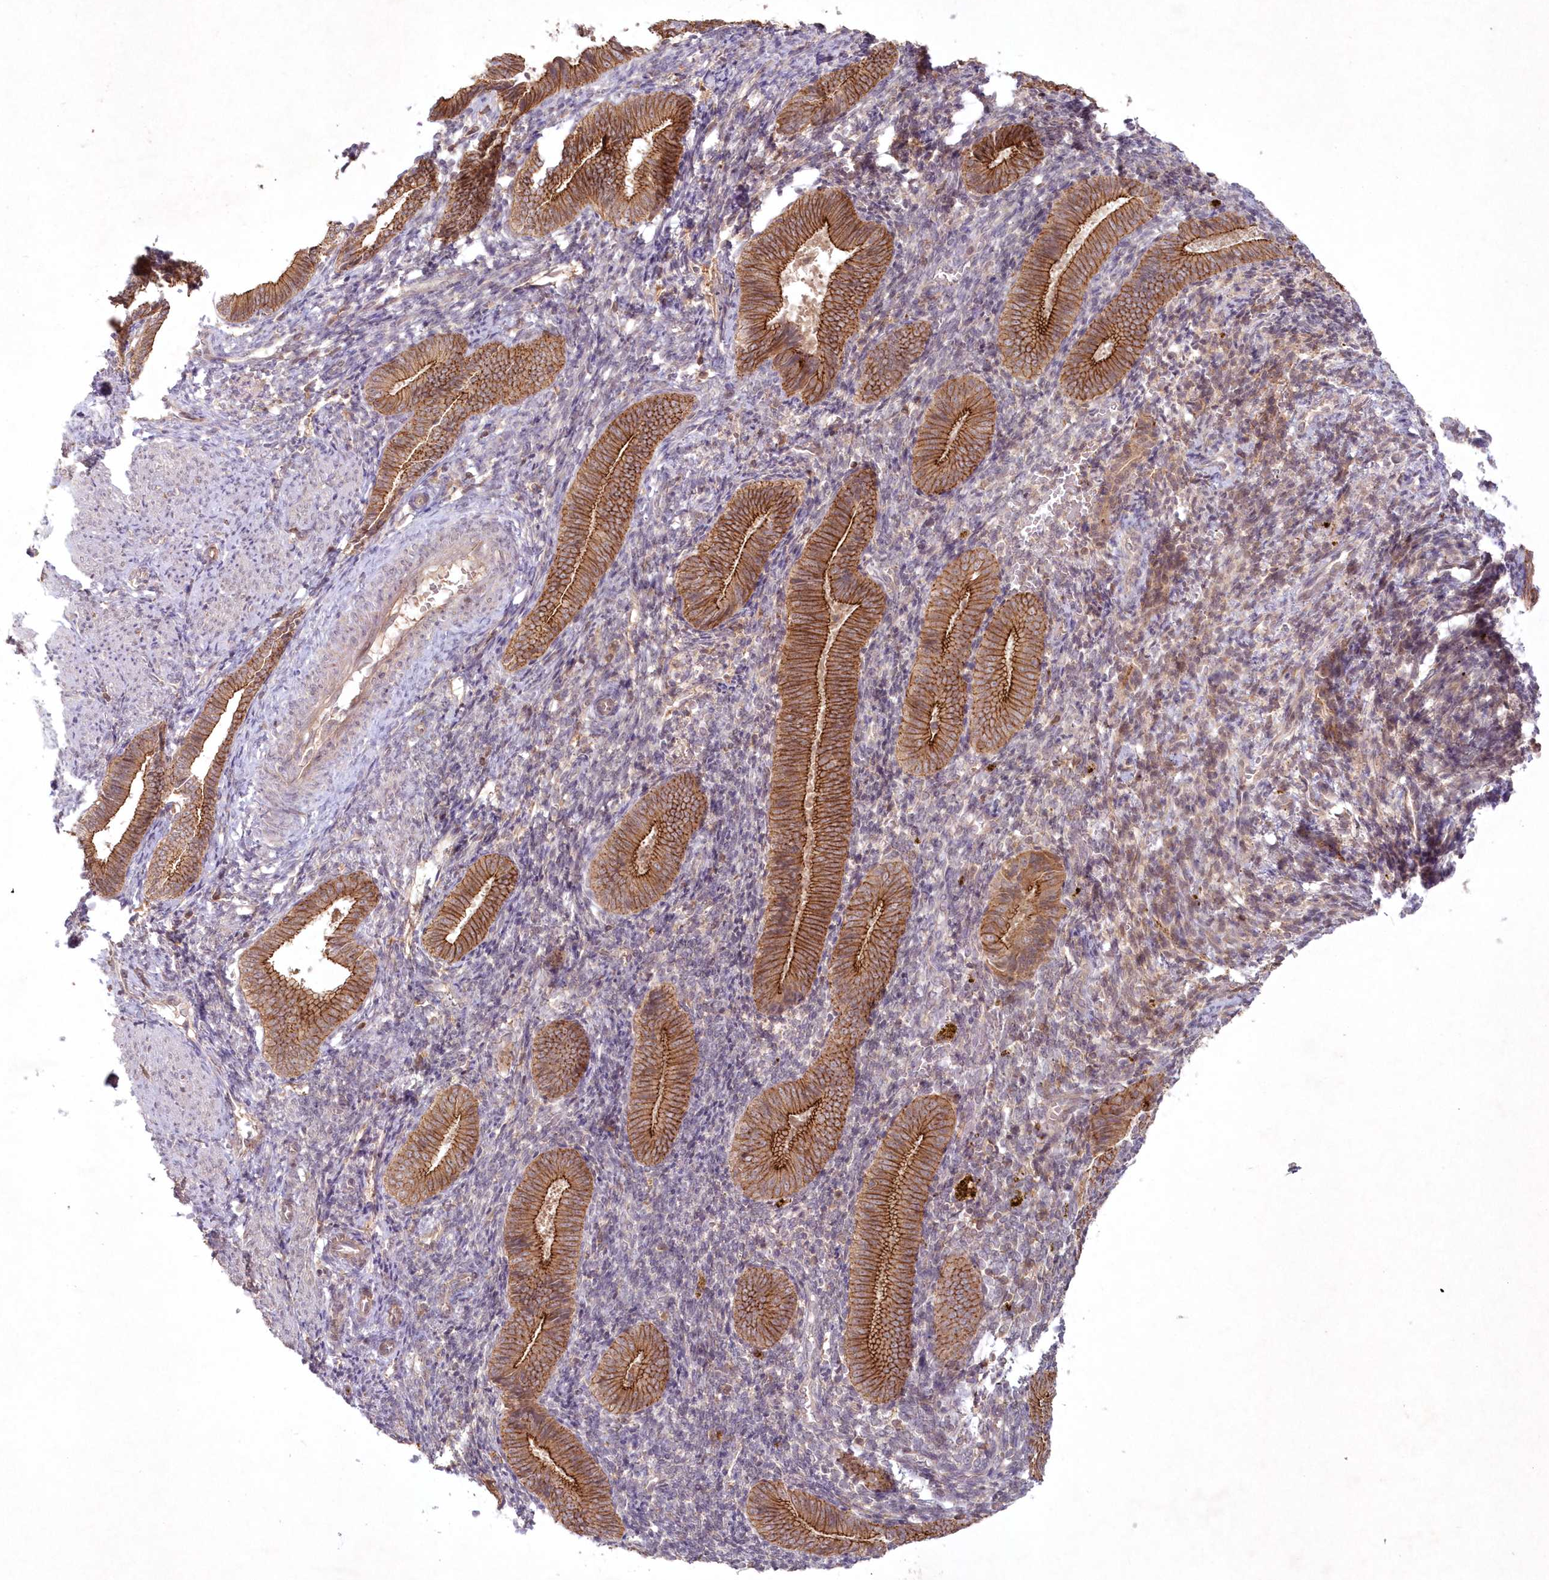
{"staining": {"intensity": "moderate", "quantity": "<25%", "location": "cytoplasmic/membranous"}, "tissue": "endometrium", "cell_type": "Cells in endometrial stroma", "image_type": "normal", "snomed": [{"axis": "morphology", "description": "Normal tissue, NOS"}, {"axis": "topography", "description": "Uterus"}, {"axis": "topography", "description": "Endometrium"}], "caption": "Protein staining of benign endometrium reveals moderate cytoplasmic/membranous expression in about <25% of cells in endometrial stroma.", "gene": "TOGARAM2", "patient": {"sex": "female", "age": 33}}